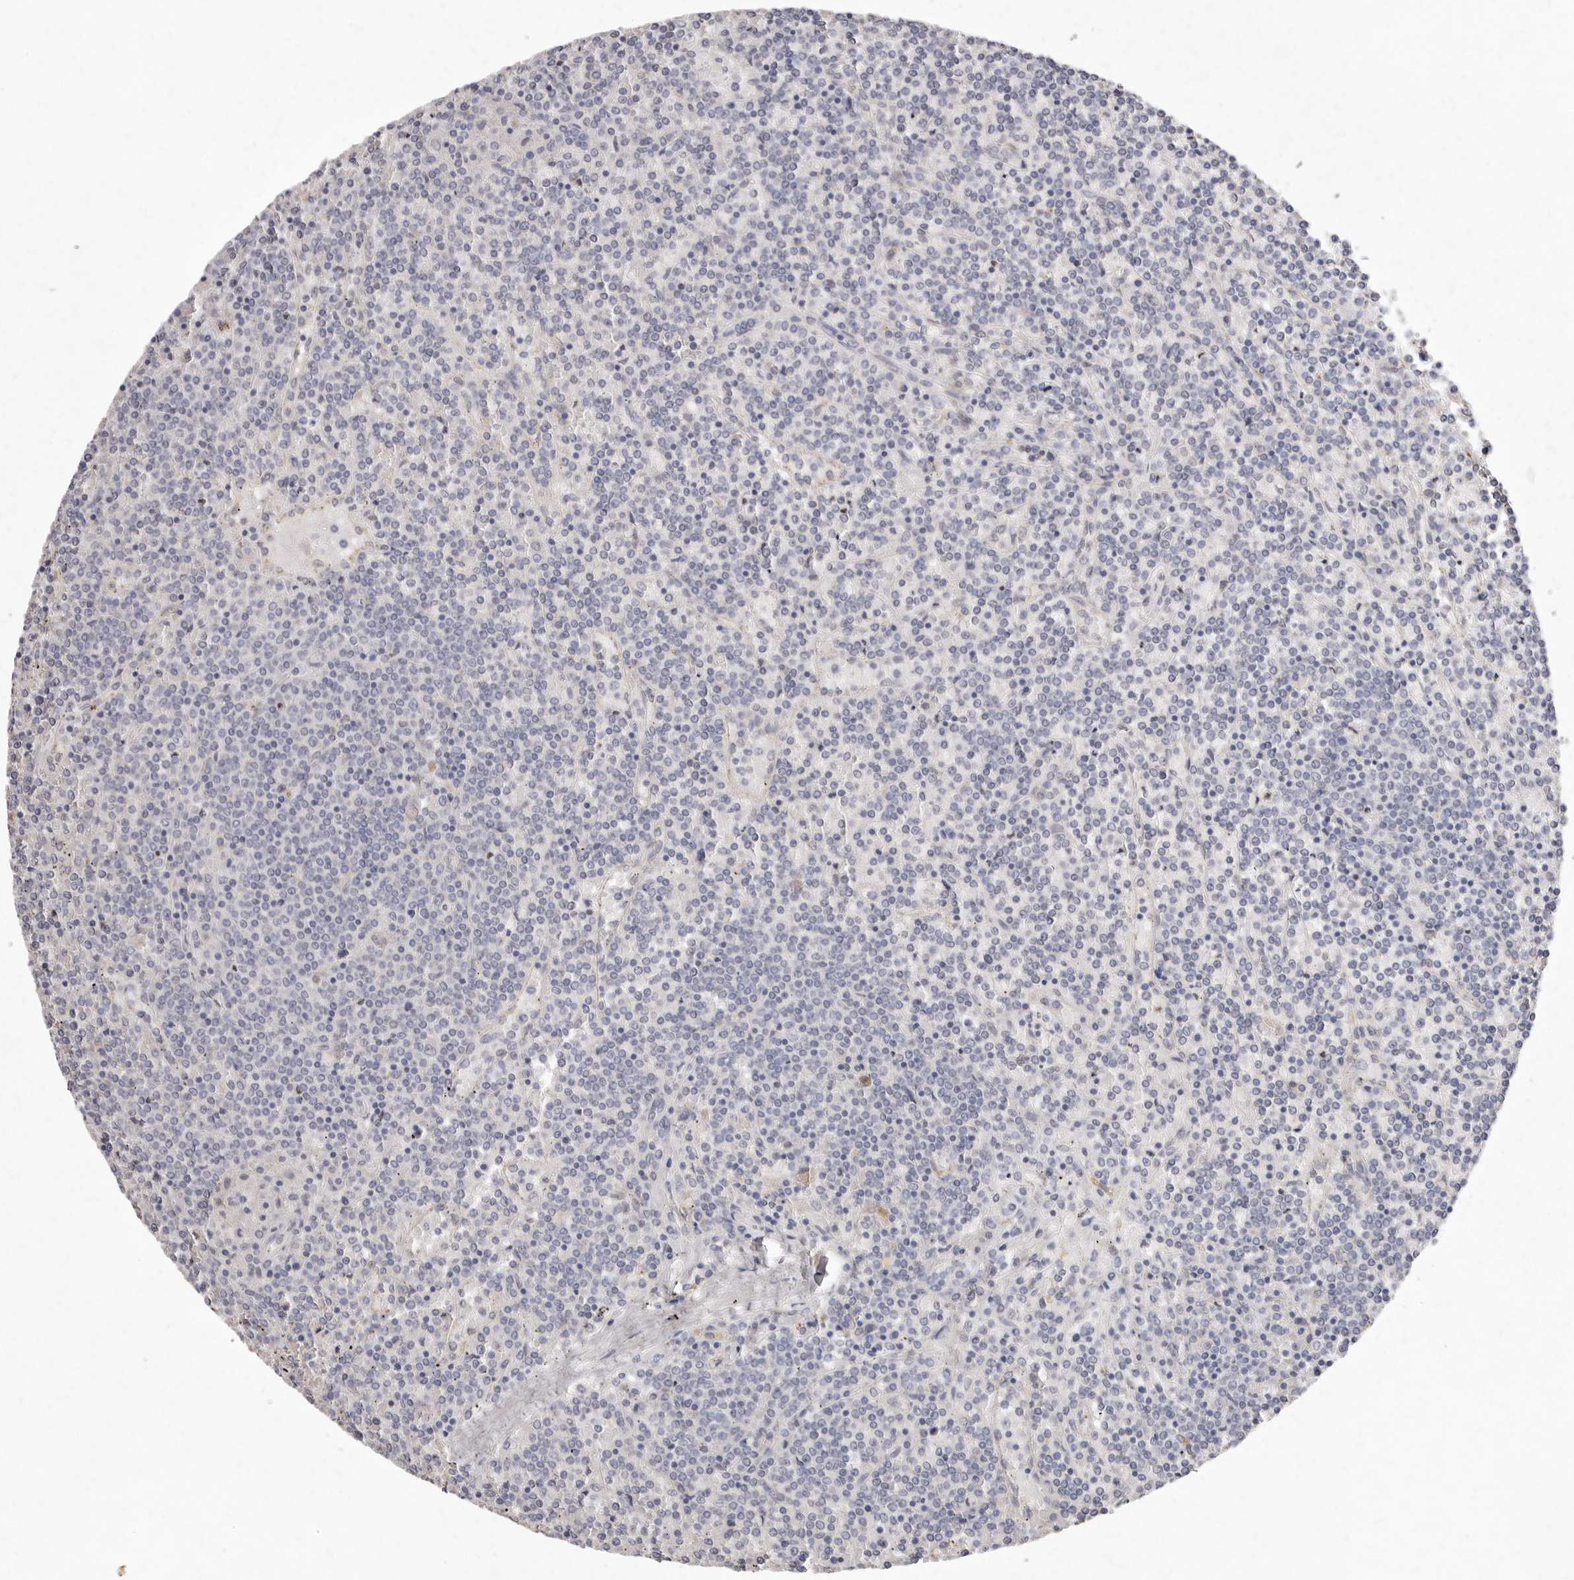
{"staining": {"intensity": "negative", "quantity": "none", "location": "none"}, "tissue": "lymphoma", "cell_type": "Tumor cells", "image_type": "cancer", "snomed": [{"axis": "morphology", "description": "Malignant lymphoma, non-Hodgkin's type, Low grade"}, {"axis": "topography", "description": "Spleen"}], "caption": "Low-grade malignant lymphoma, non-Hodgkin's type was stained to show a protein in brown. There is no significant positivity in tumor cells.", "gene": "FAM185A", "patient": {"sex": "female", "age": 19}}